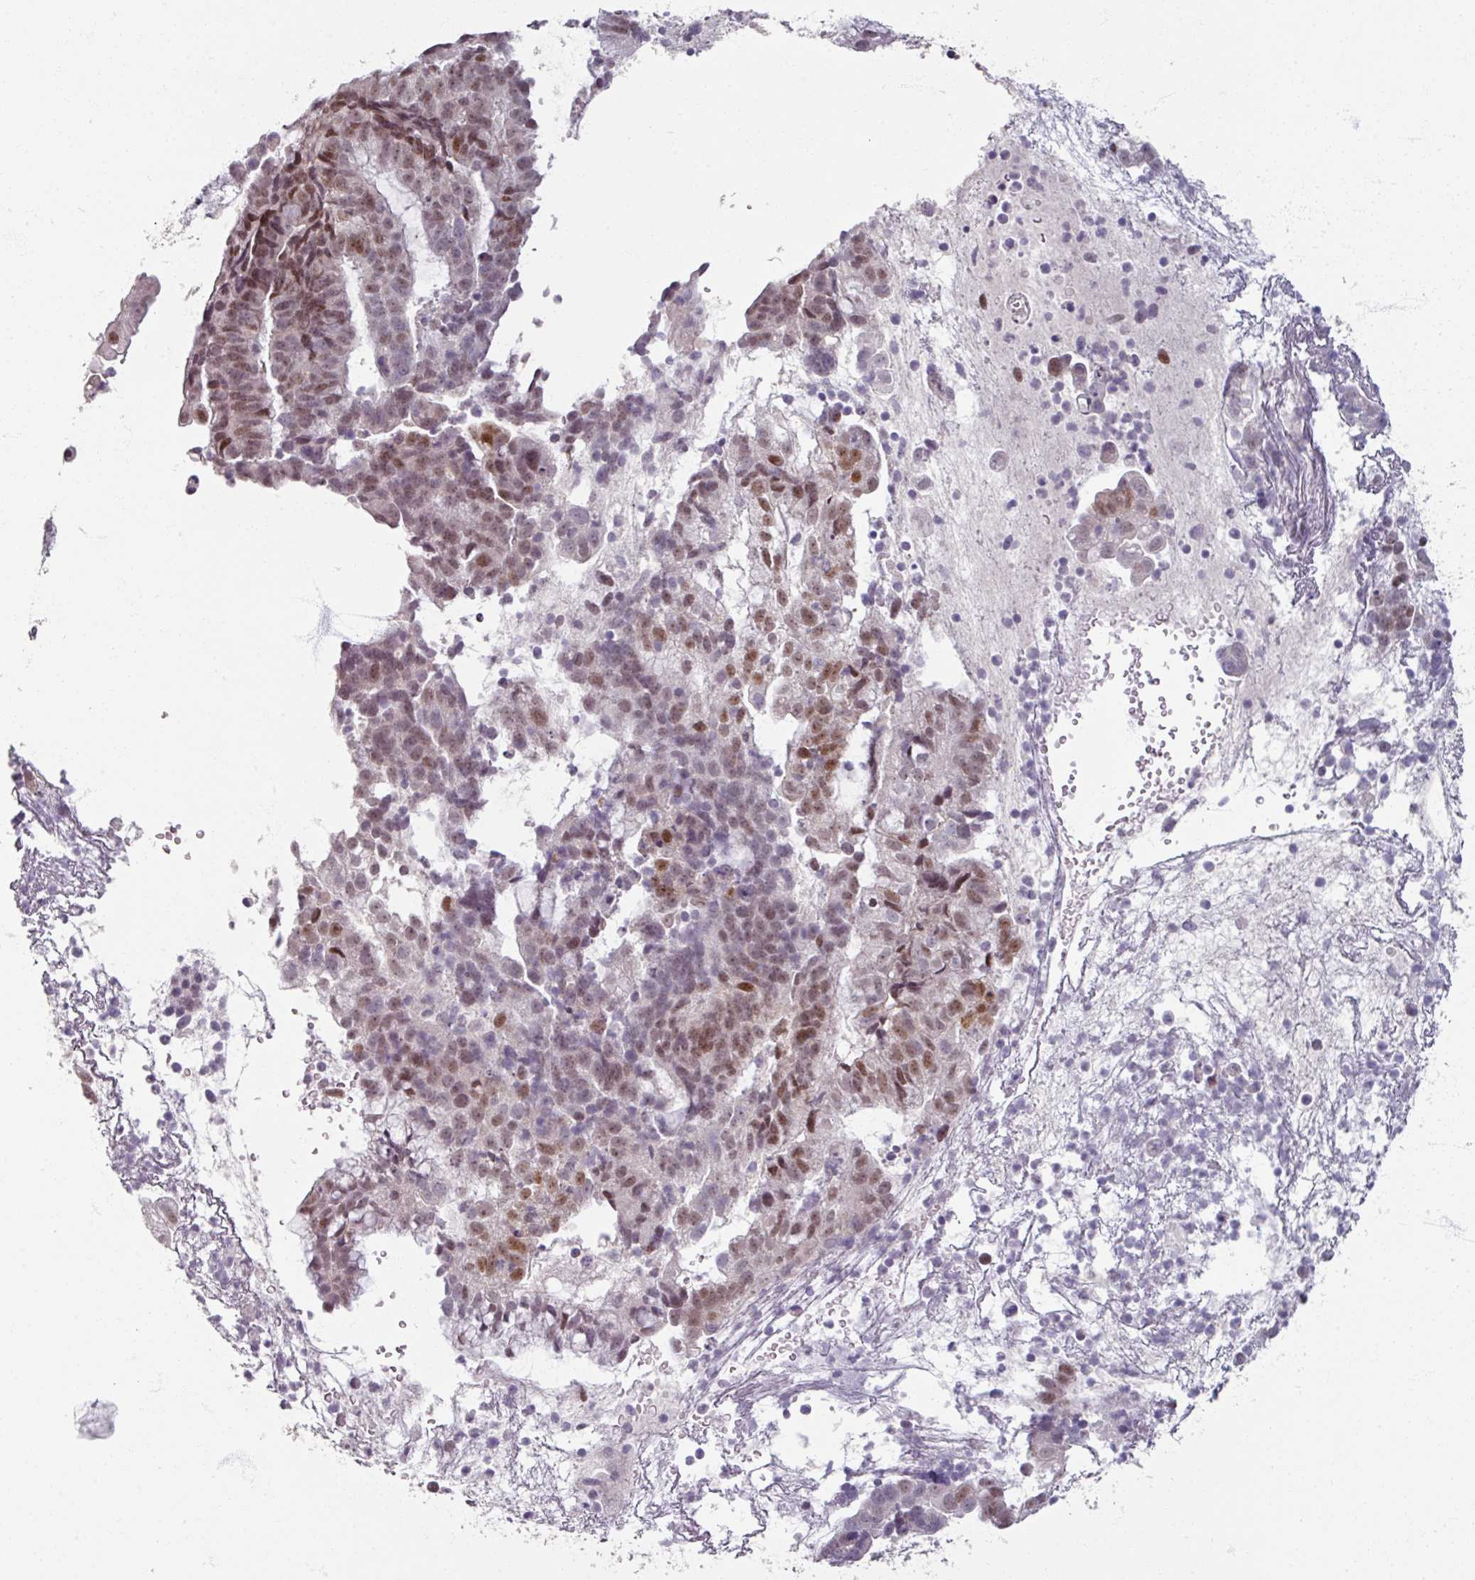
{"staining": {"intensity": "moderate", "quantity": "25%-75%", "location": "nuclear"}, "tissue": "endometrial cancer", "cell_type": "Tumor cells", "image_type": "cancer", "snomed": [{"axis": "morphology", "description": "Adenocarcinoma, NOS"}, {"axis": "topography", "description": "Endometrium"}], "caption": "Endometrial adenocarcinoma stained with a protein marker reveals moderate staining in tumor cells.", "gene": "SOX11", "patient": {"sex": "female", "age": 76}}